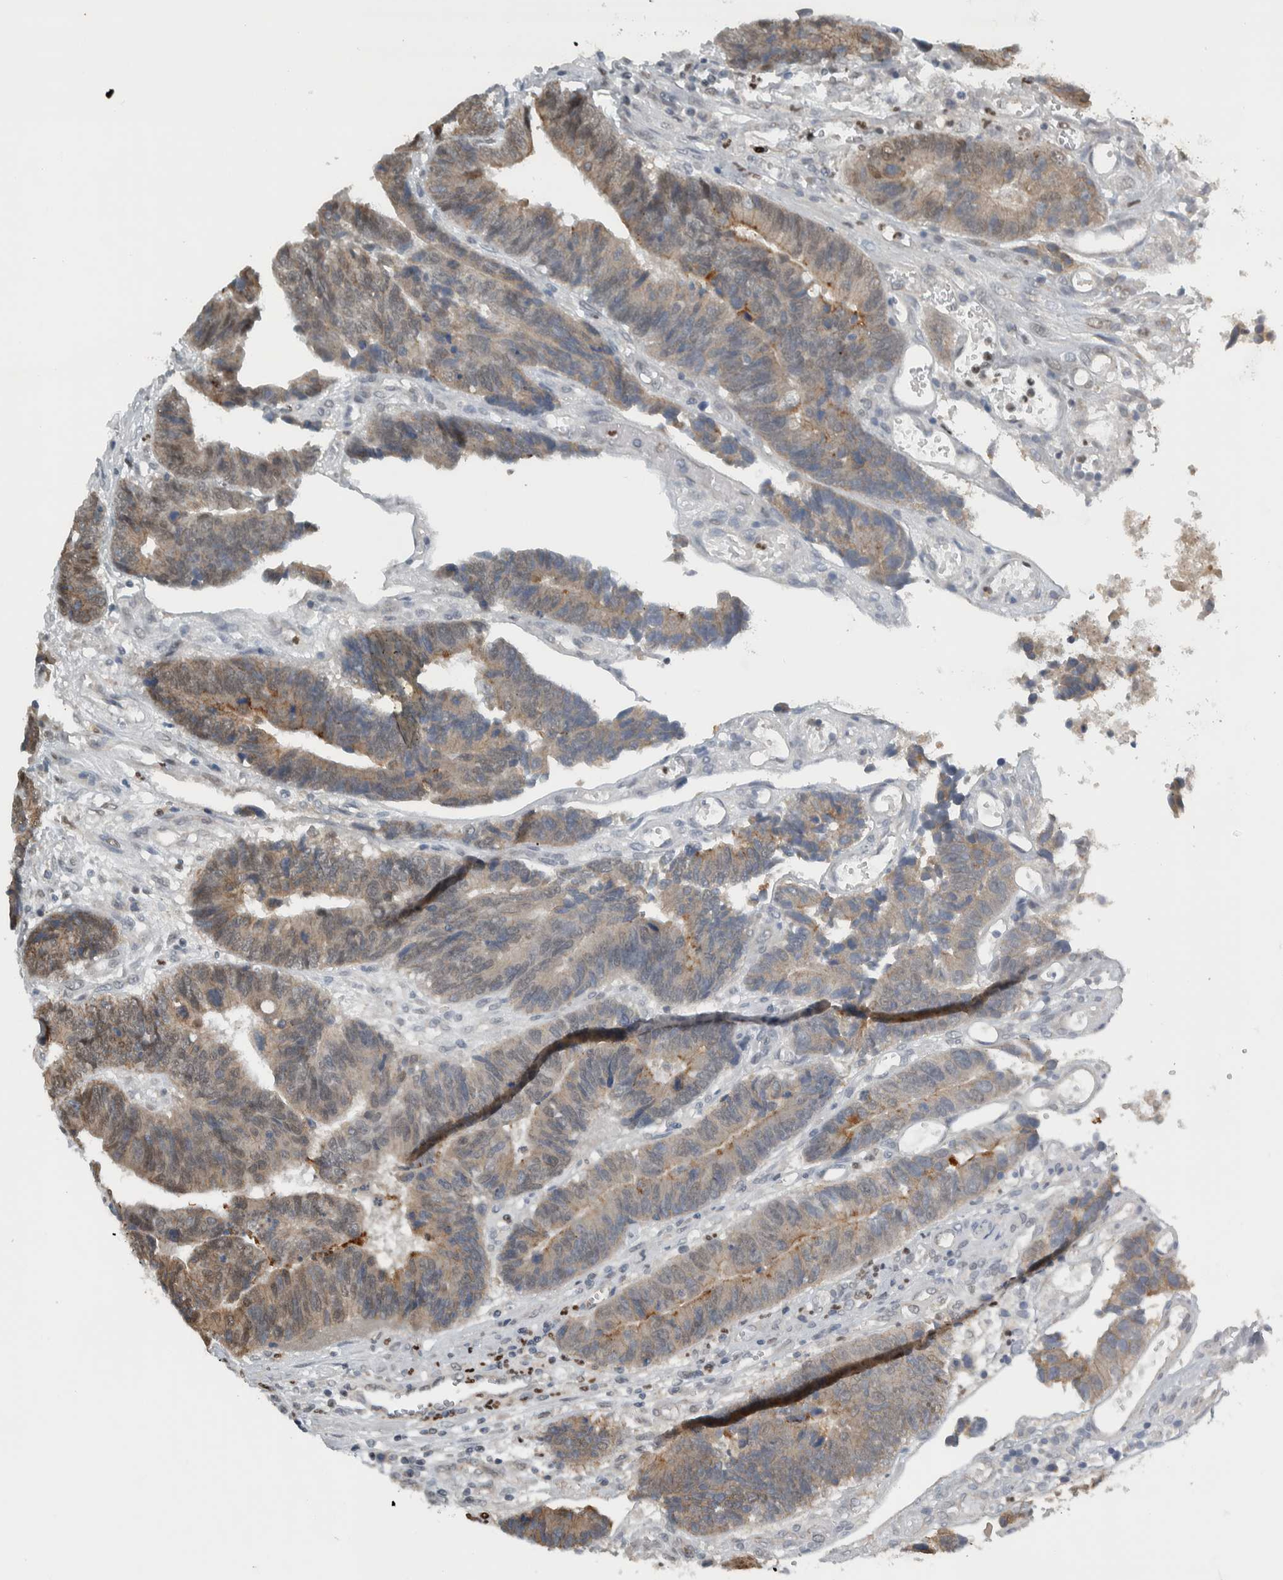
{"staining": {"intensity": "weak", "quantity": ">75%", "location": "cytoplasmic/membranous"}, "tissue": "colorectal cancer", "cell_type": "Tumor cells", "image_type": "cancer", "snomed": [{"axis": "morphology", "description": "Adenocarcinoma, NOS"}, {"axis": "topography", "description": "Rectum"}], "caption": "A micrograph of human colorectal adenocarcinoma stained for a protein reveals weak cytoplasmic/membranous brown staining in tumor cells.", "gene": "ADPRM", "patient": {"sex": "male", "age": 84}}